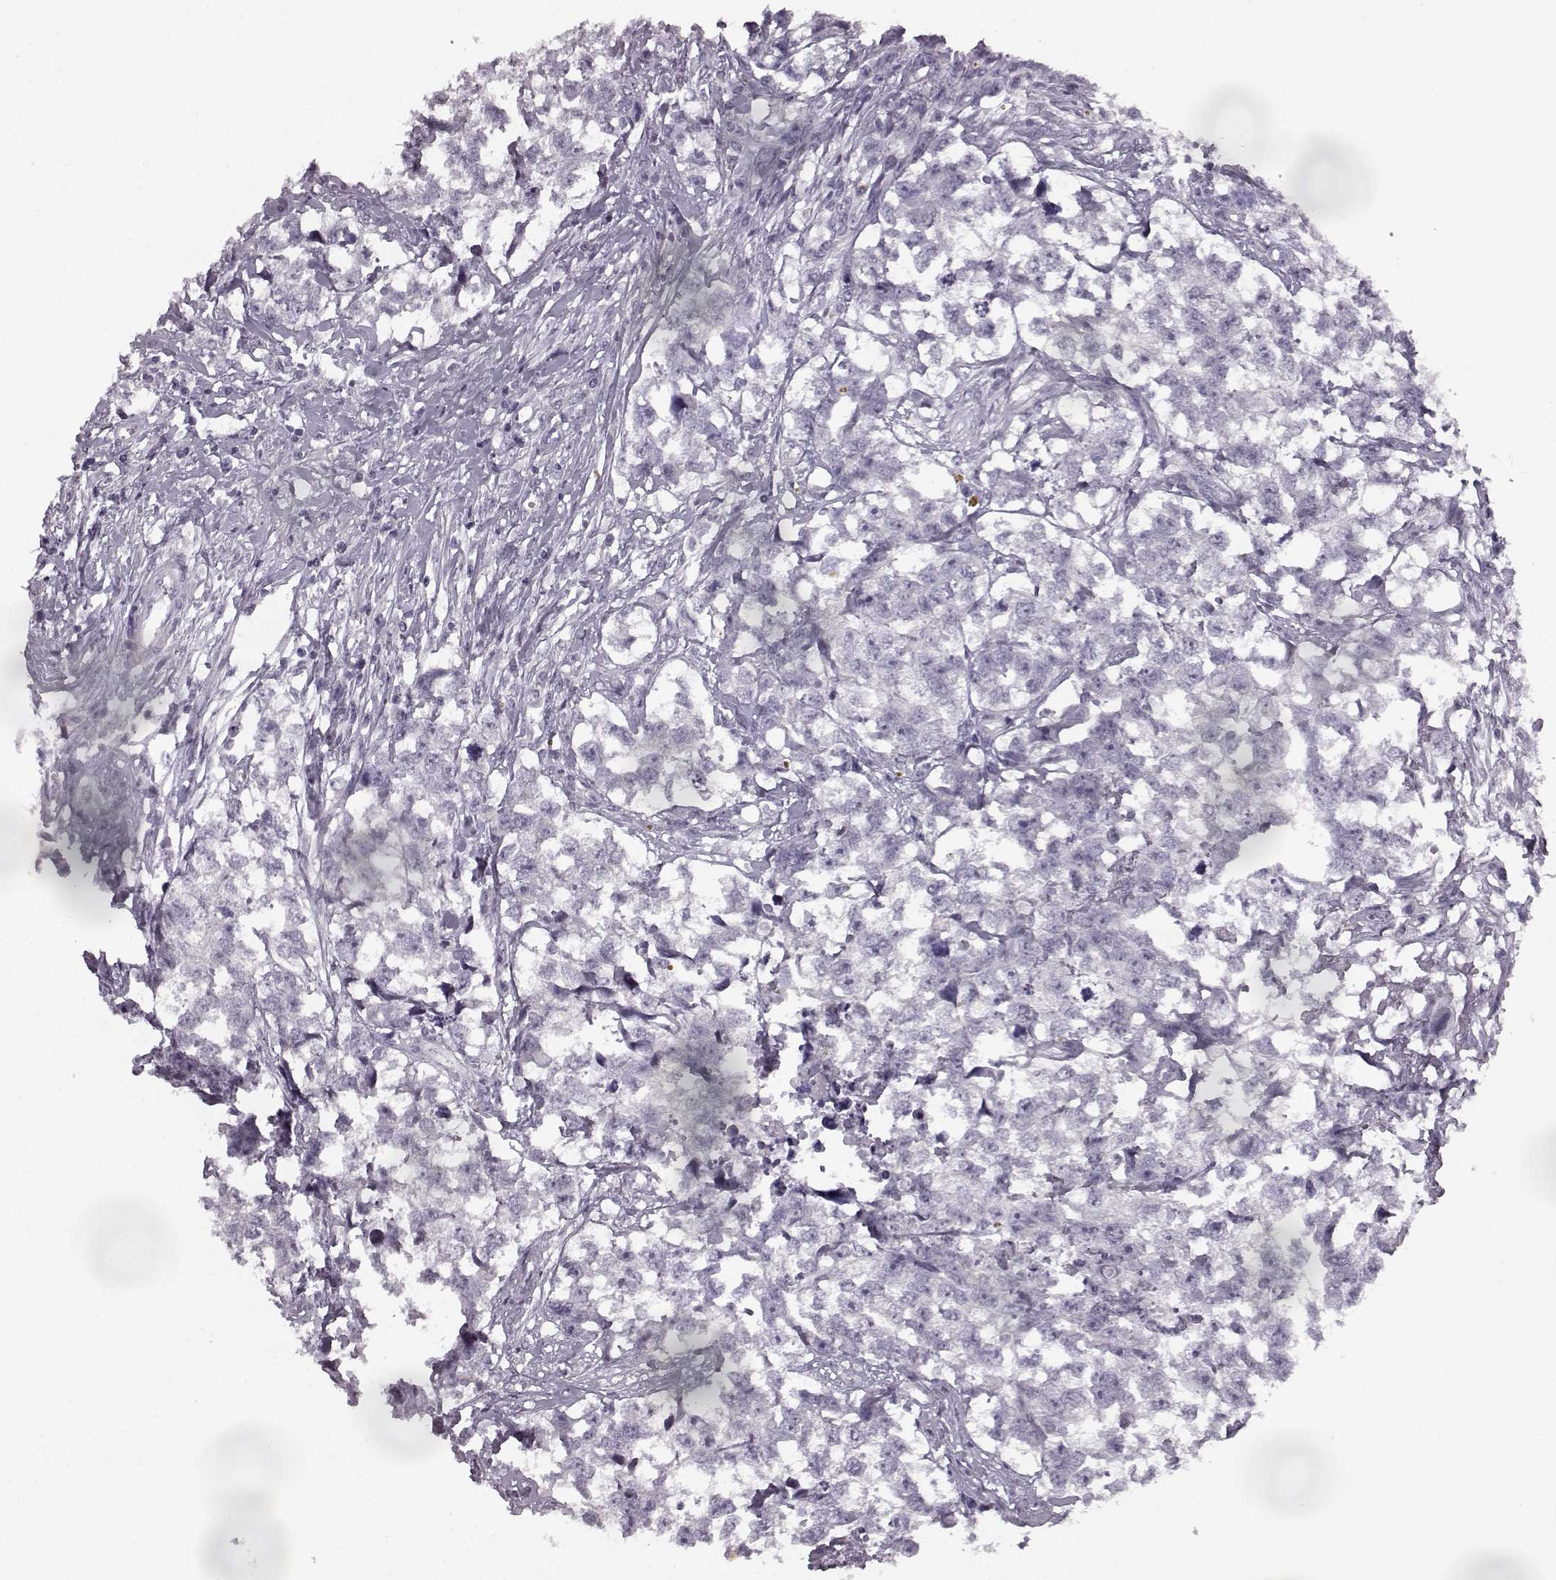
{"staining": {"intensity": "negative", "quantity": "none", "location": "none"}, "tissue": "testis cancer", "cell_type": "Tumor cells", "image_type": "cancer", "snomed": [{"axis": "morphology", "description": "Carcinoma, Embryonal, NOS"}, {"axis": "morphology", "description": "Teratoma, malignant, NOS"}, {"axis": "topography", "description": "Testis"}], "caption": "This photomicrograph is of testis embryonal carcinoma stained with immunohistochemistry to label a protein in brown with the nuclei are counter-stained blue. There is no expression in tumor cells. The staining was performed using DAB (3,3'-diaminobenzidine) to visualize the protein expression in brown, while the nuclei were stained in blue with hematoxylin (Magnification: 20x).", "gene": "SEMG2", "patient": {"sex": "male", "age": 44}}